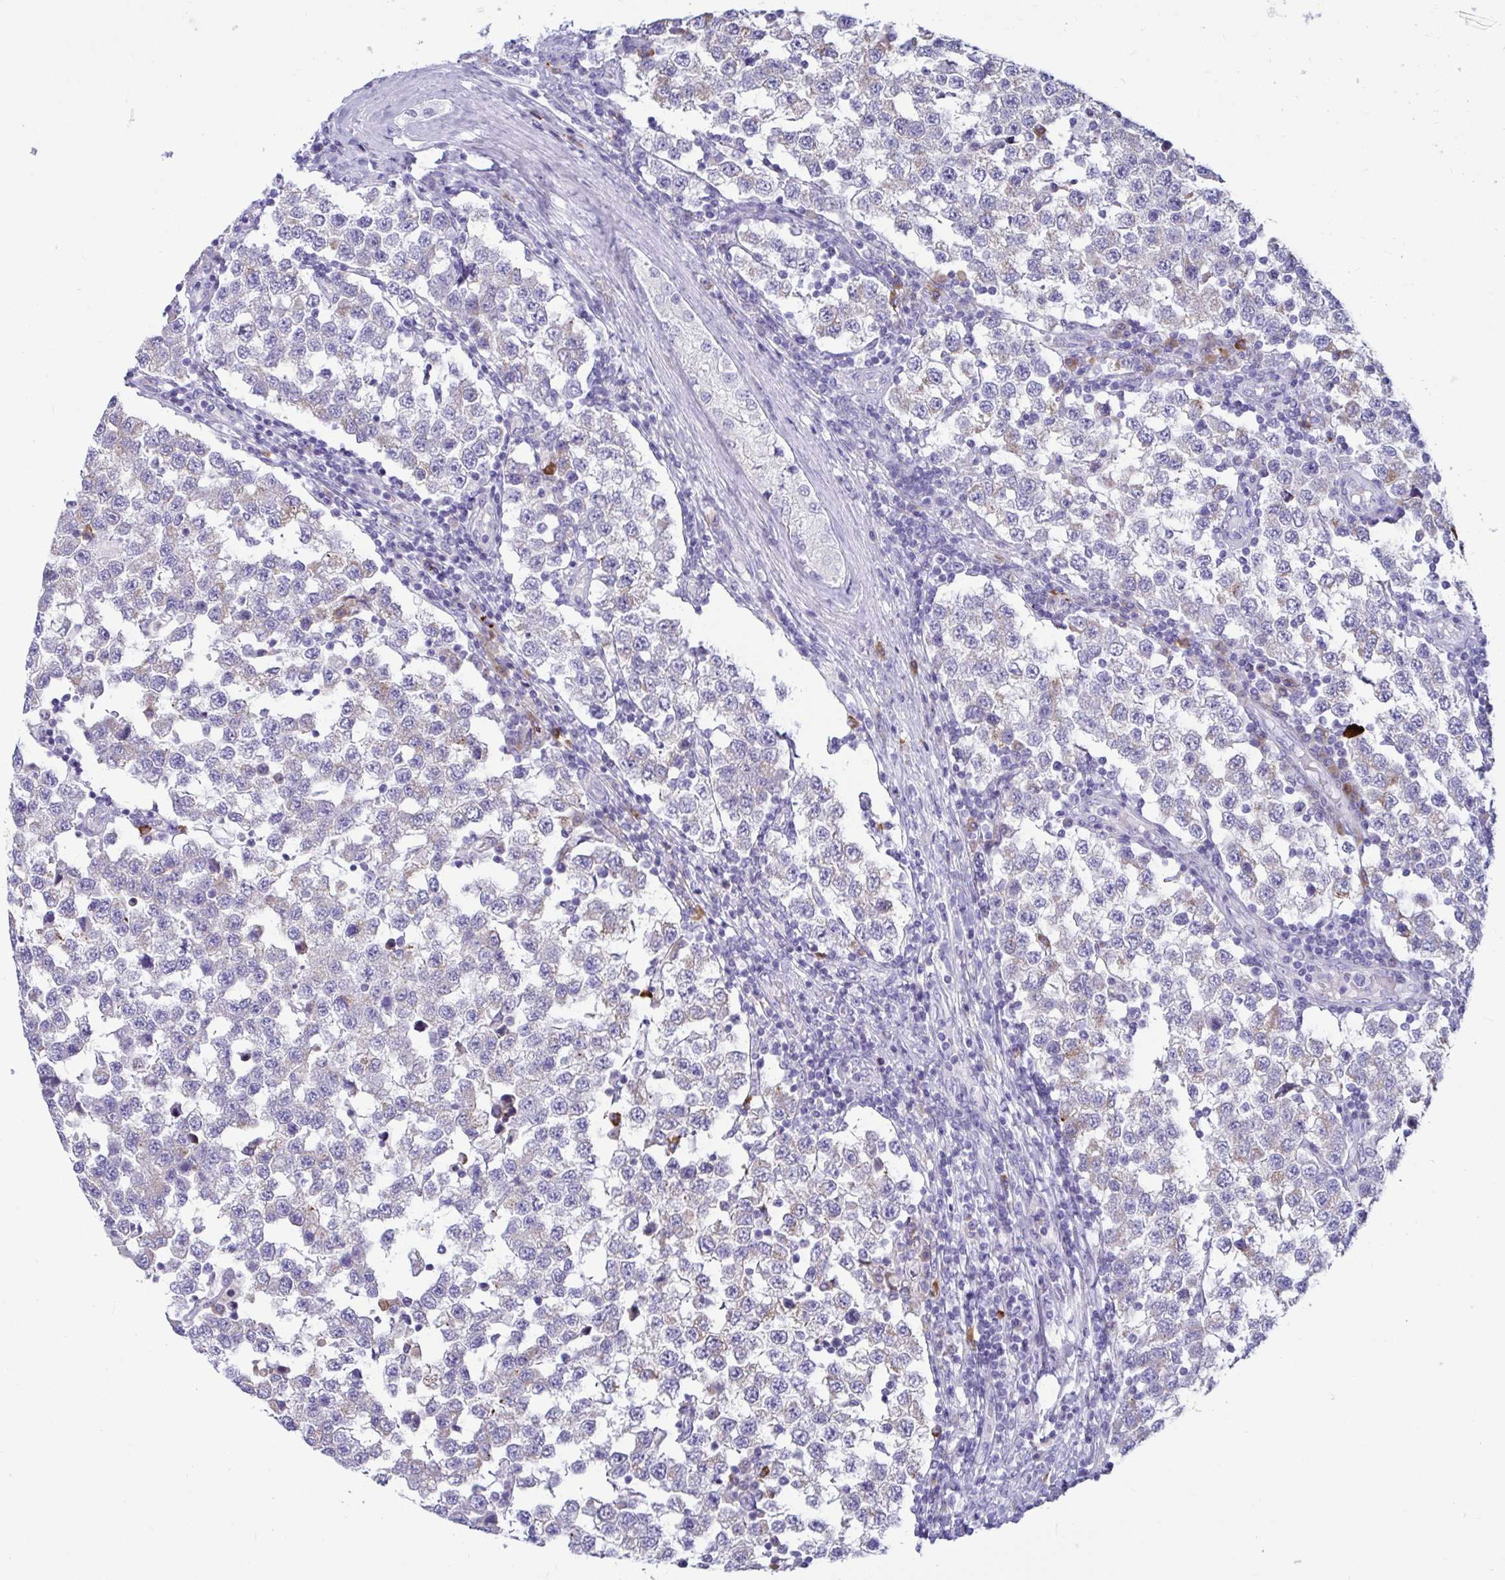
{"staining": {"intensity": "negative", "quantity": "none", "location": "none"}, "tissue": "testis cancer", "cell_type": "Tumor cells", "image_type": "cancer", "snomed": [{"axis": "morphology", "description": "Seminoma, NOS"}, {"axis": "topography", "description": "Testis"}], "caption": "IHC image of testis cancer stained for a protein (brown), which exhibits no positivity in tumor cells.", "gene": "TFPI2", "patient": {"sex": "male", "age": 34}}